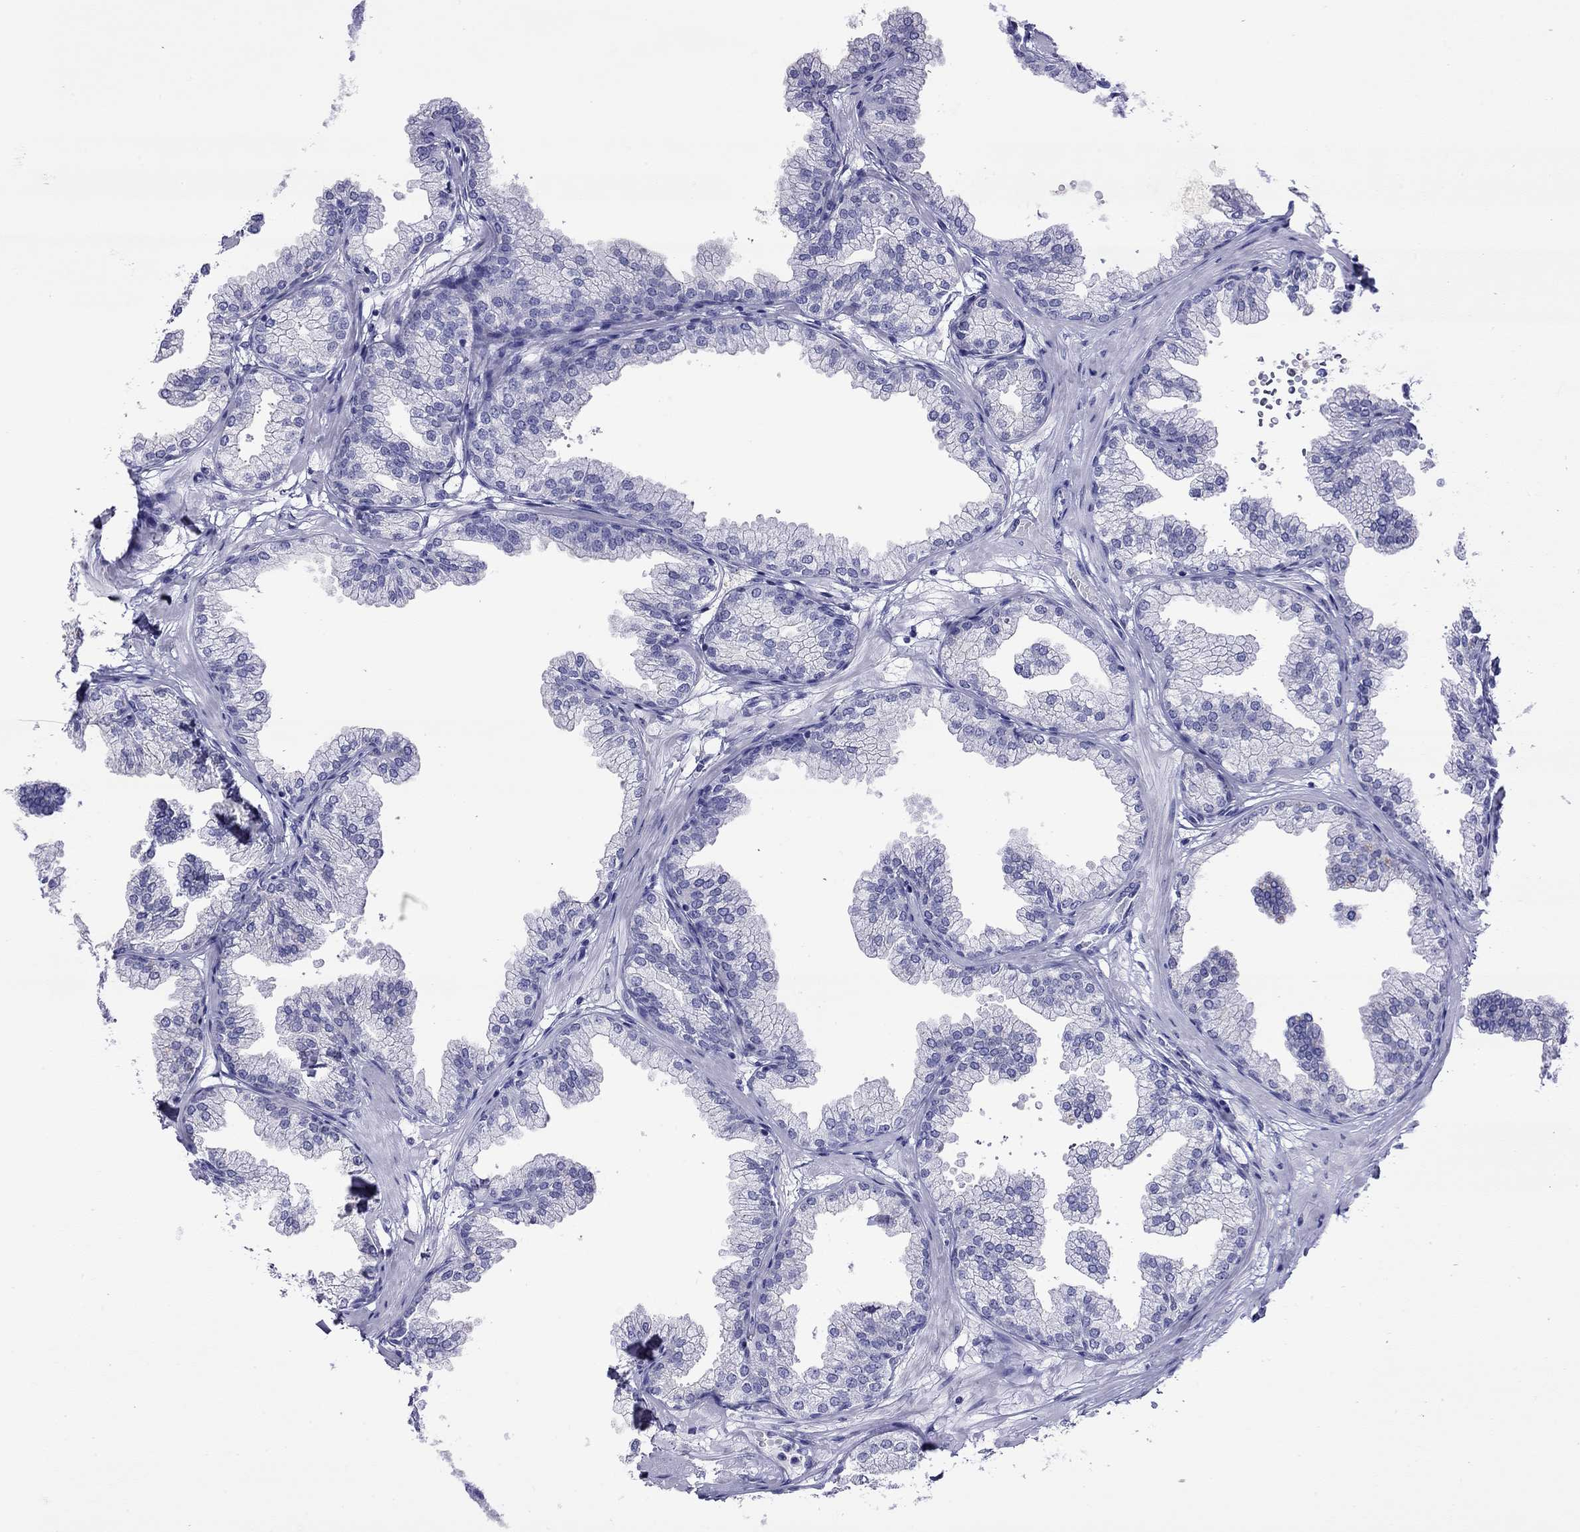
{"staining": {"intensity": "negative", "quantity": "none", "location": "none"}, "tissue": "prostate", "cell_type": "Glandular cells", "image_type": "normal", "snomed": [{"axis": "morphology", "description": "Normal tissue, NOS"}, {"axis": "topography", "description": "Prostate"}], "caption": "This is an IHC histopathology image of unremarkable prostate. There is no positivity in glandular cells.", "gene": "SLC30A8", "patient": {"sex": "male", "age": 37}}